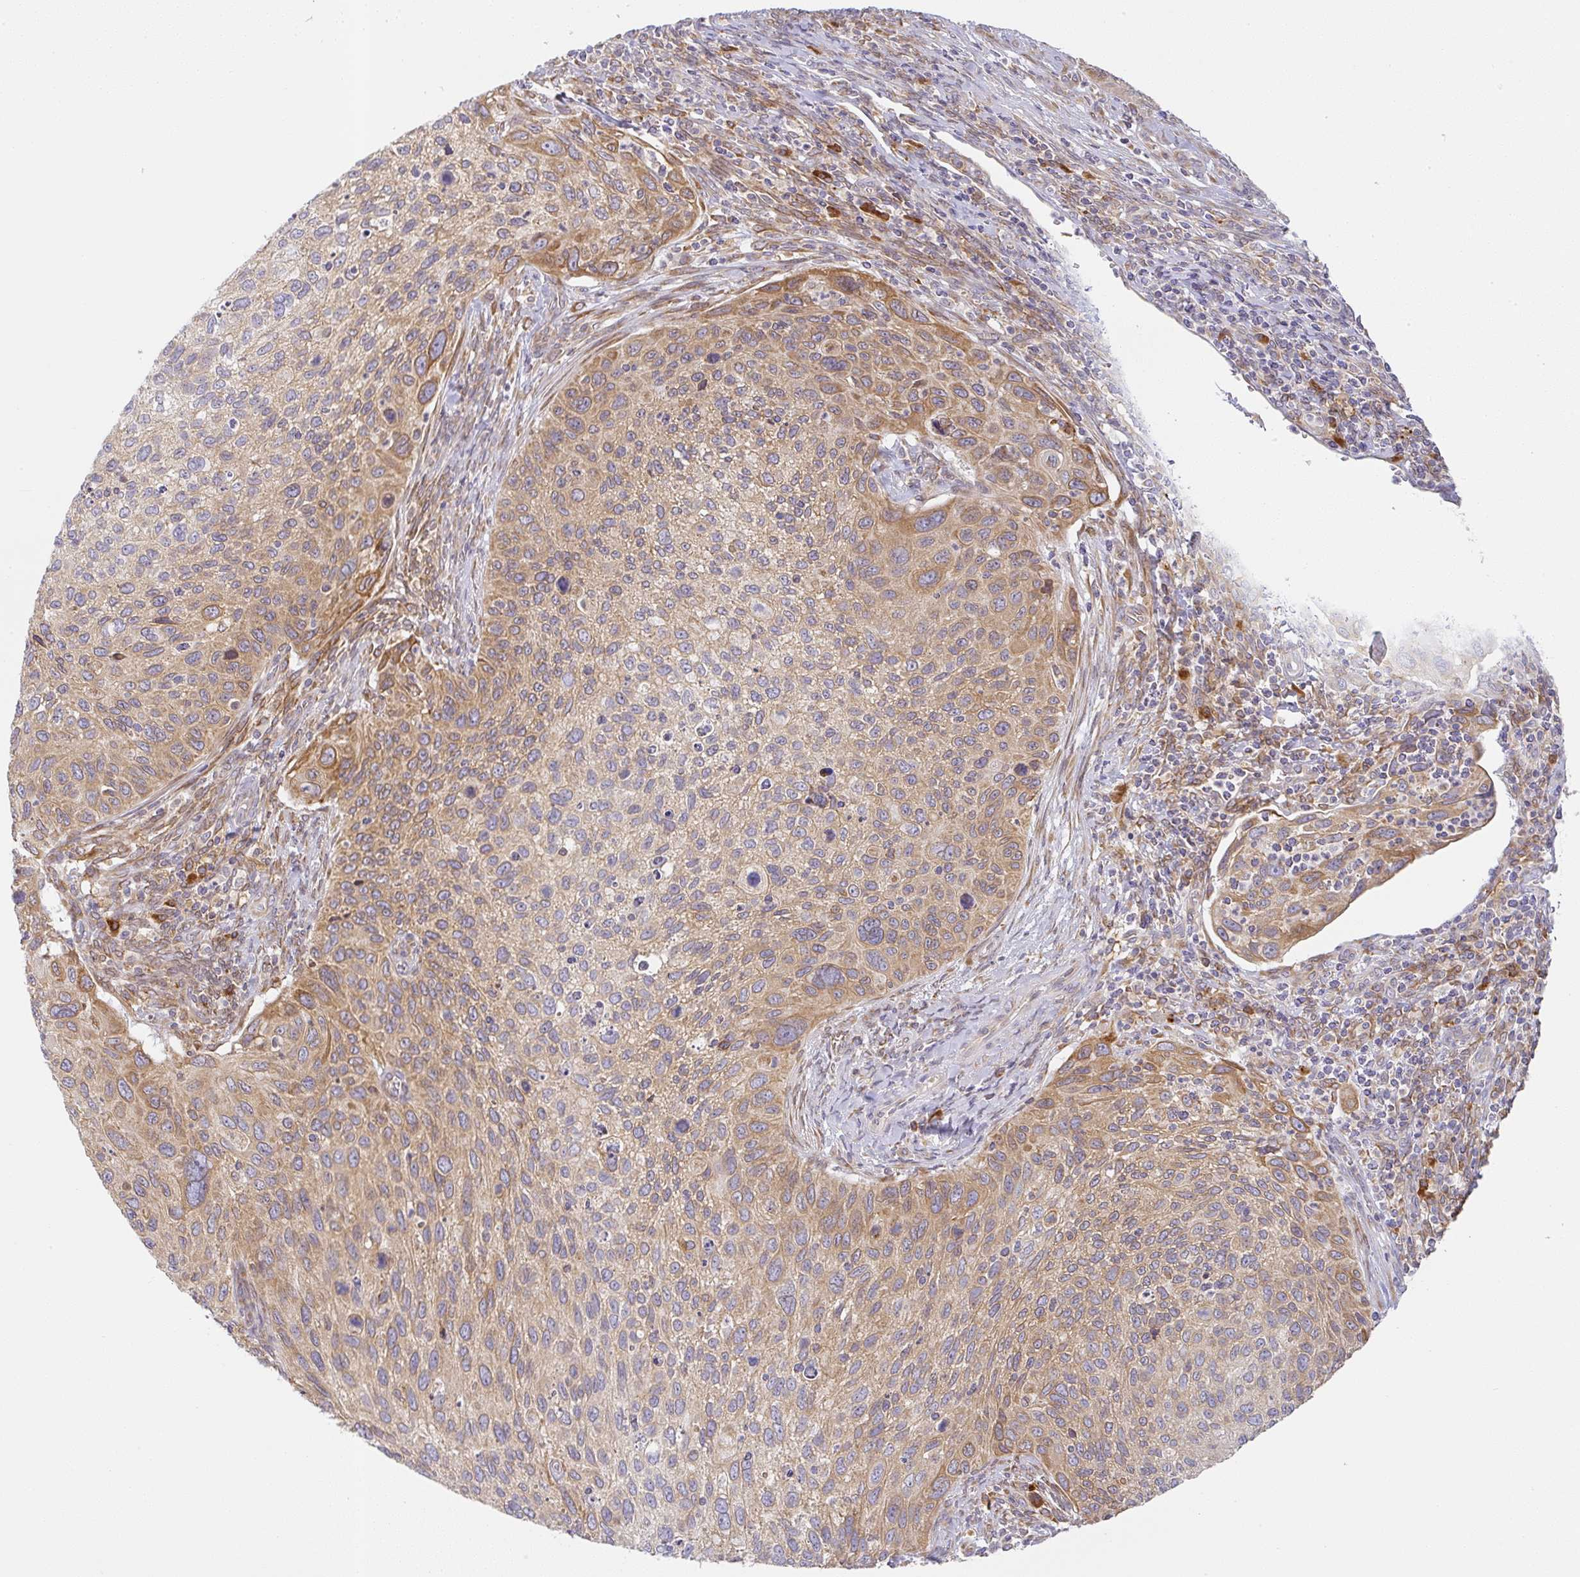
{"staining": {"intensity": "moderate", "quantity": "25%-75%", "location": "cytoplasmic/membranous"}, "tissue": "cervical cancer", "cell_type": "Tumor cells", "image_type": "cancer", "snomed": [{"axis": "morphology", "description": "Squamous cell carcinoma, NOS"}, {"axis": "topography", "description": "Cervix"}], "caption": "DAB immunohistochemical staining of human squamous cell carcinoma (cervical) shows moderate cytoplasmic/membranous protein staining in about 25%-75% of tumor cells.", "gene": "DERL2", "patient": {"sex": "female", "age": 70}}